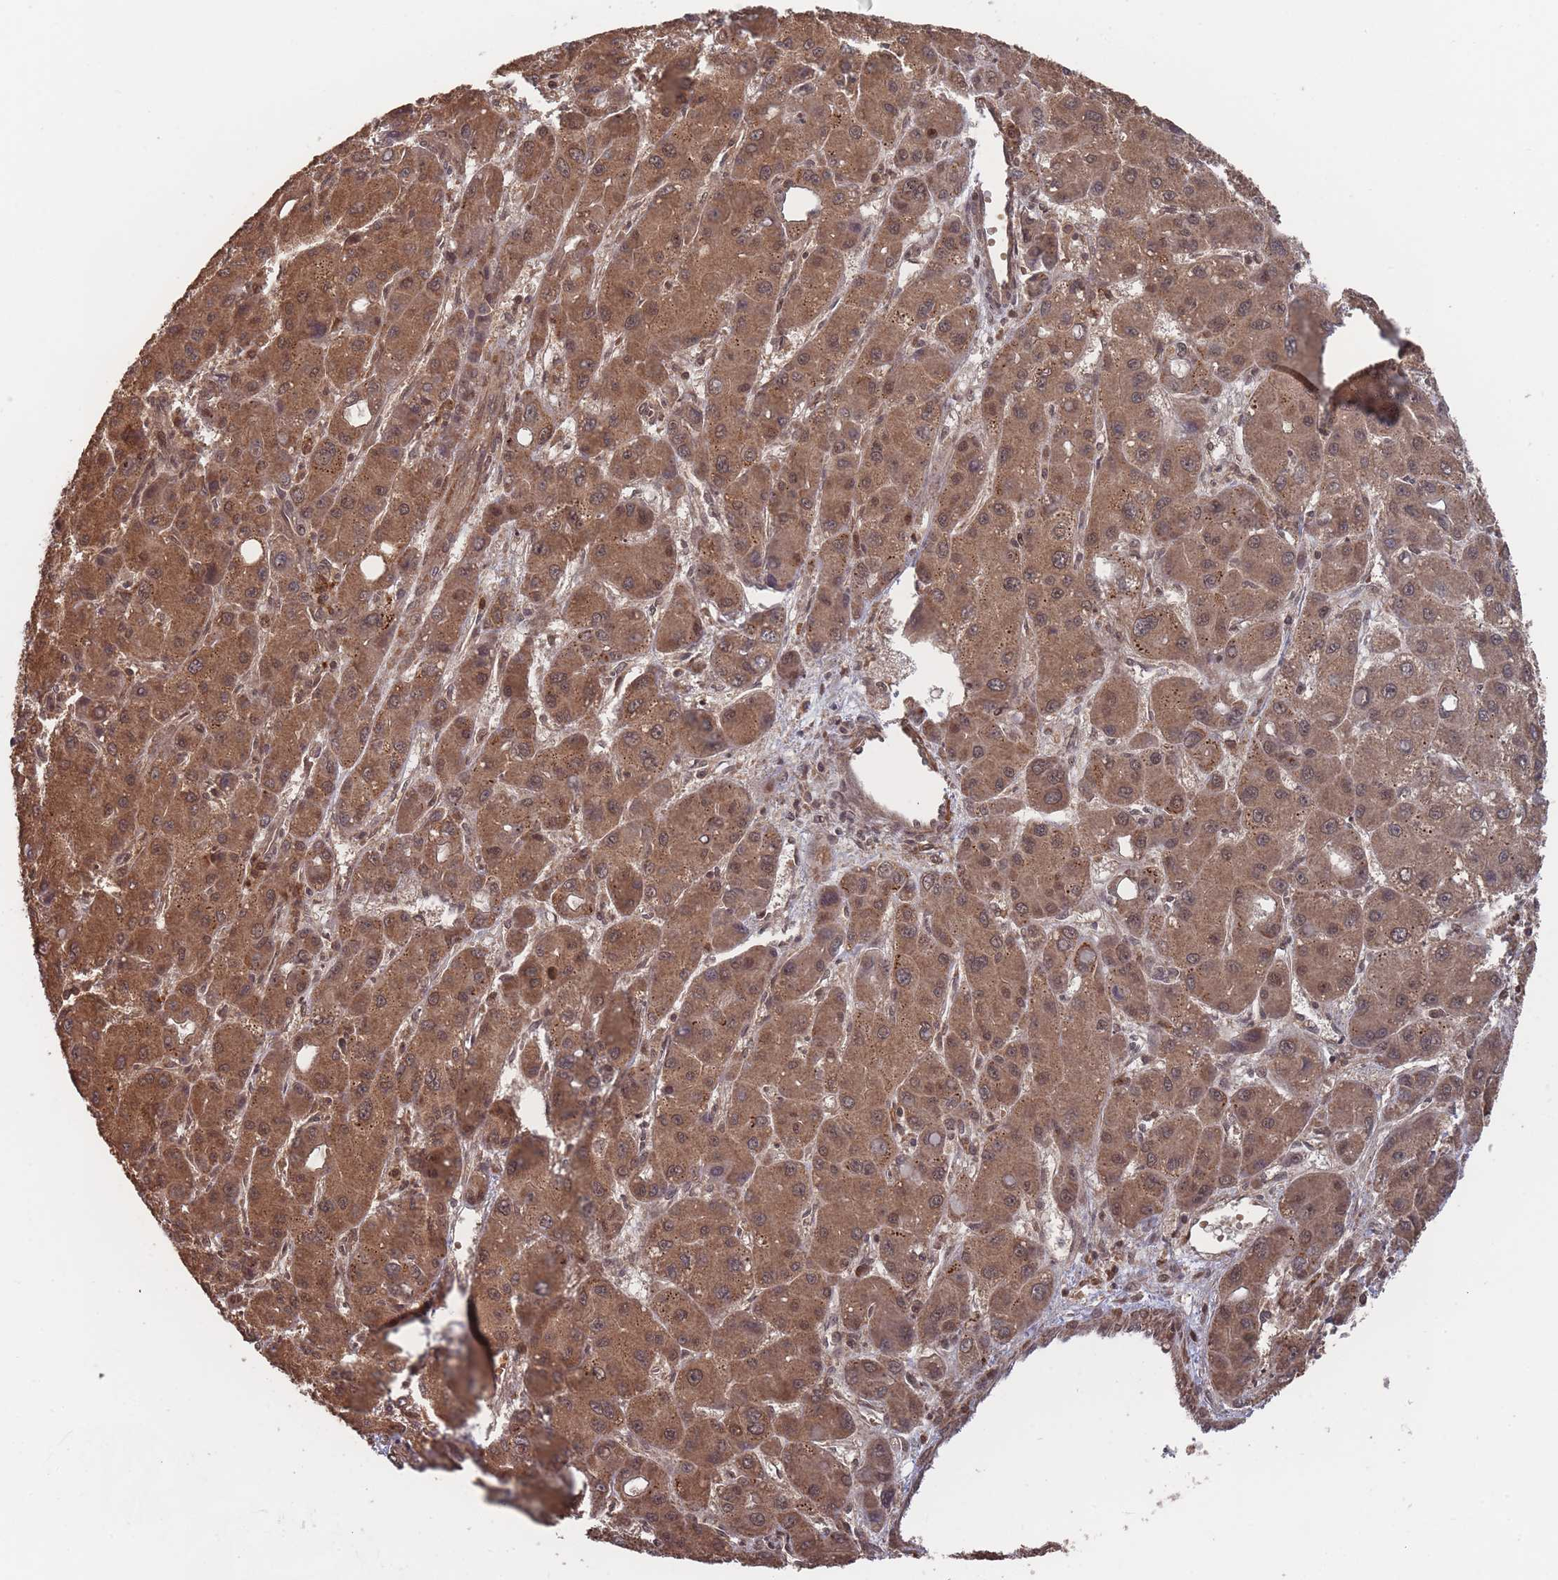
{"staining": {"intensity": "moderate", "quantity": ">75%", "location": "cytoplasmic/membranous"}, "tissue": "liver cancer", "cell_type": "Tumor cells", "image_type": "cancer", "snomed": [{"axis": "morphology", "description": "Carcinoma, Hepatocellular, NOS"}, {"axis": "topography", "description": "Liver"}], "caption": "Moderate cytoplasmic/membranous positivity for a protein is seen in approximately >75% of tumor cells of liver cancer (hepatocellular carcinoma) using immunohistochemistry.", "gene": "SF3B1", "patient": {"sex": "male", "age": 55}}